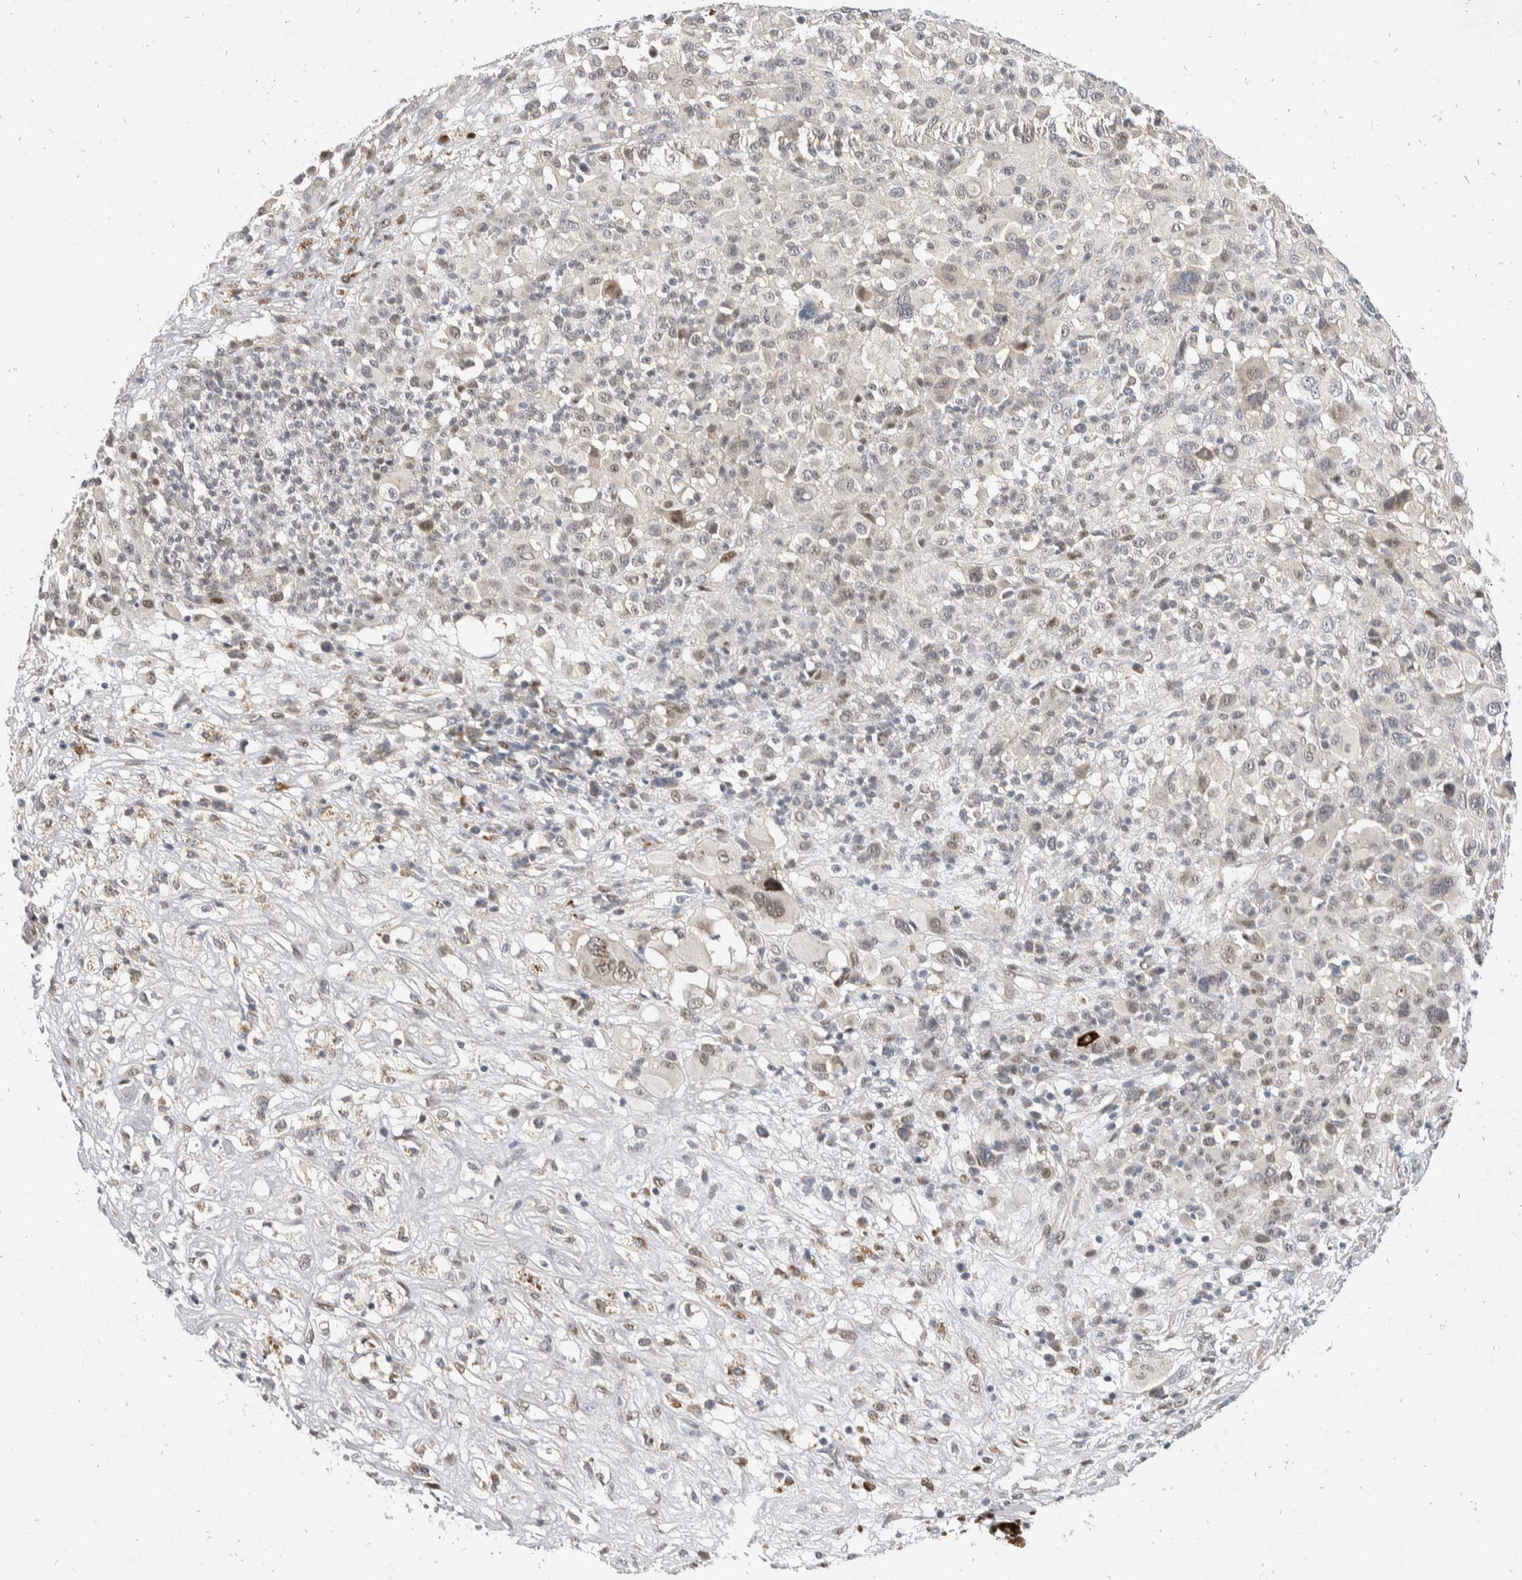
{"staining": {"intensity": "weak", "quantity": "25%-75%", "location": "nuclear"}, "tissue": "melanoma", "cell_type": "Tumor cells", "image_type": "cancer", "snomed": [{"axis": "morphology", "description": "Malignant melanoma, Metastatic site"}, {"axis": "topography", "description": "Skin"}], "caption": "Approximately 25%-75% of tumor cells in malignant melanoma (metastatic site) display weak nuclear protein expression as visualized by brown immunohistochemical staining.", "gene": "ZNF703", "patient": {"sex": "female", "age": 74}}